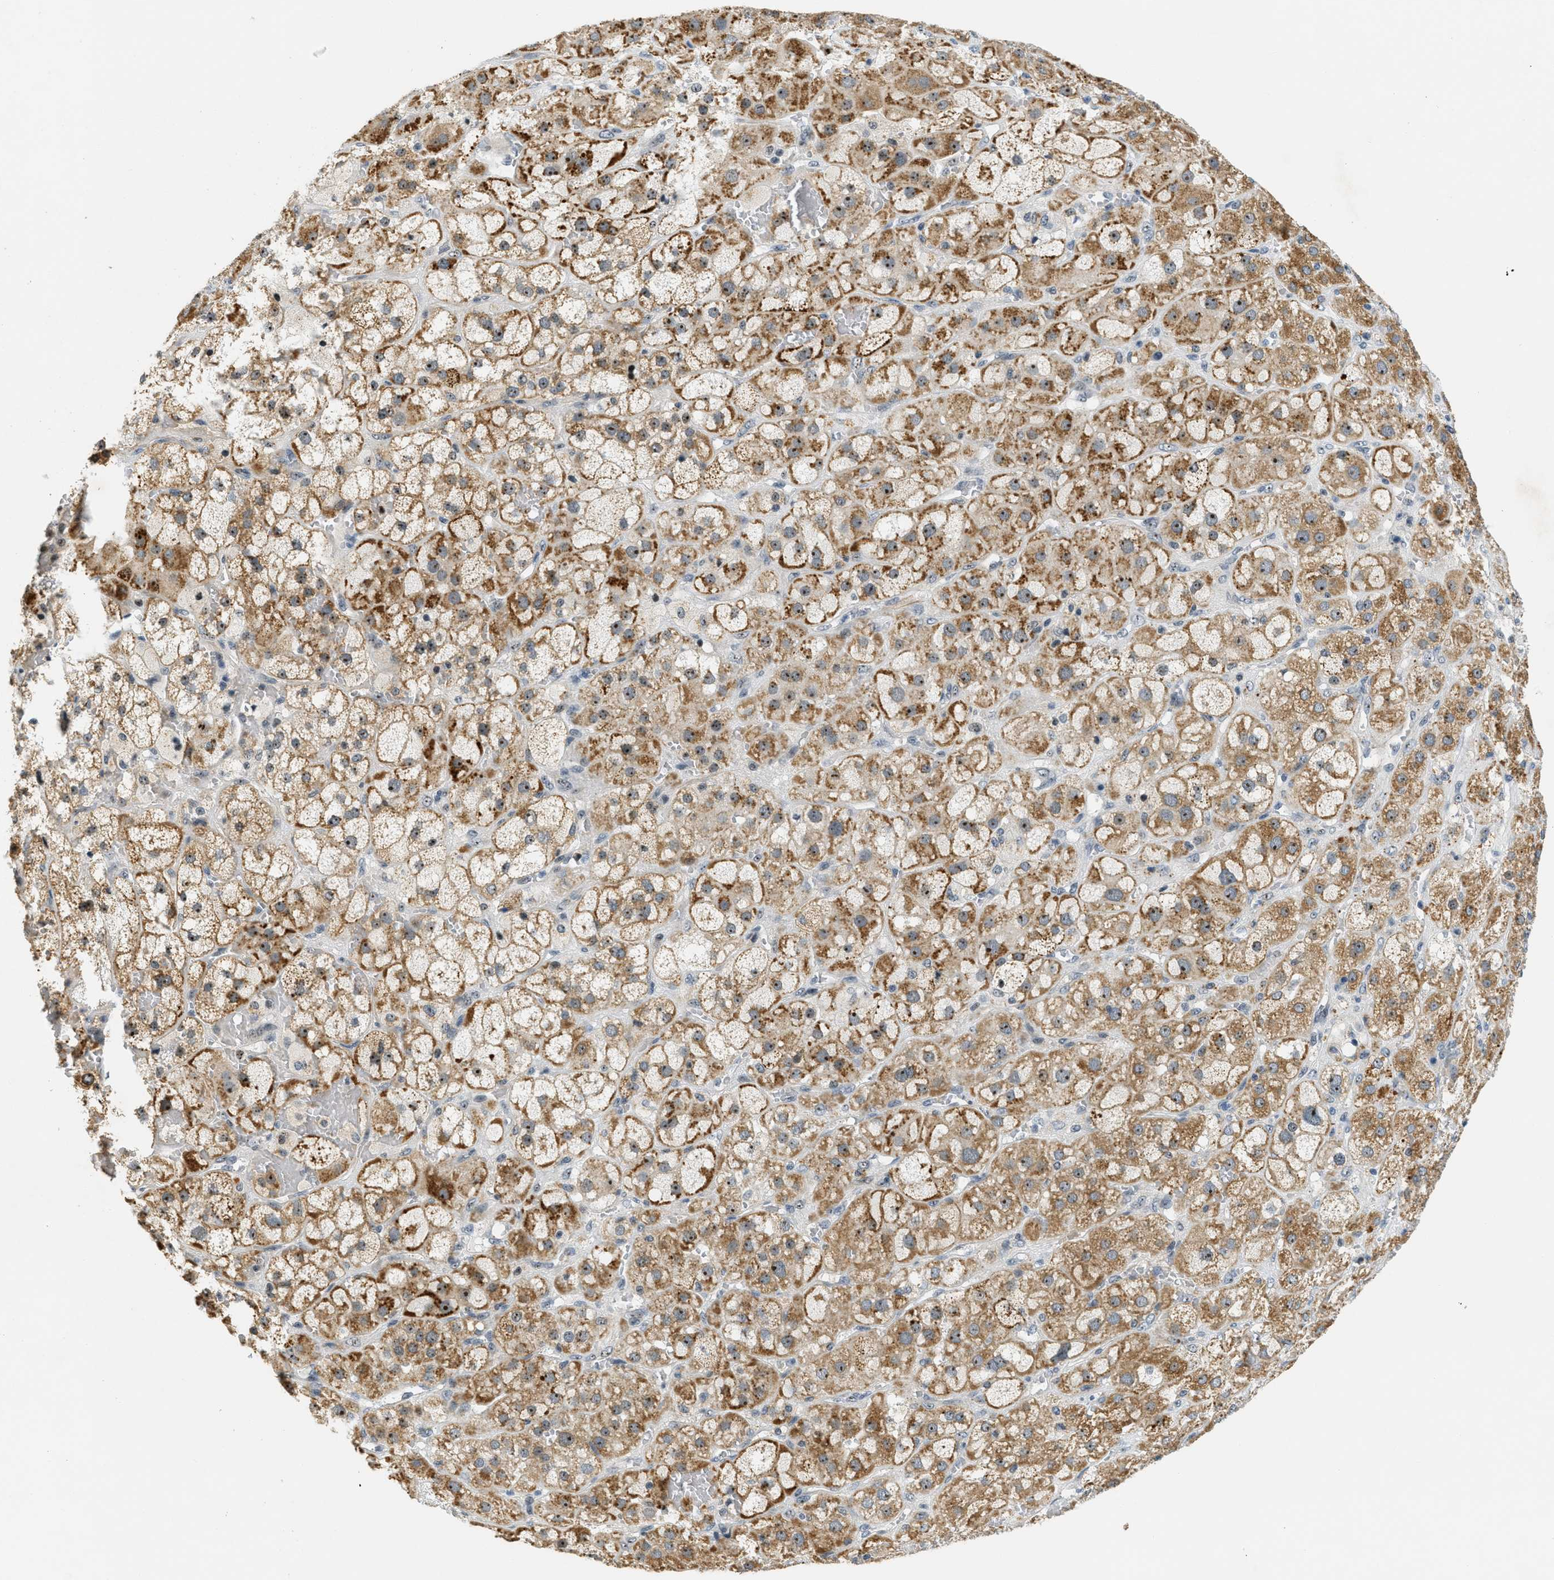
{"staining": {"intensity": "moderate", "quantity": ">75%", "location": "cytoplasmic/membranous,nuclear"}, "tissue": "adrenal gland", "cell_type": "Glandular cells", "image_type": "normal", "snomed": [{"axis": "morphology", "description": "Normal tissue, NOS"}, {"axis": "topography", "description": "Adrenal gland"}], "caption": "Moderate cytoplasmic/membranous,nuclear positivity for a protein is appreciated in approximately >75% of glandular cells of normal adrenal gland using IHC.", "gene": "DDX47", "patient": {"sex": "female", "age": 47}}